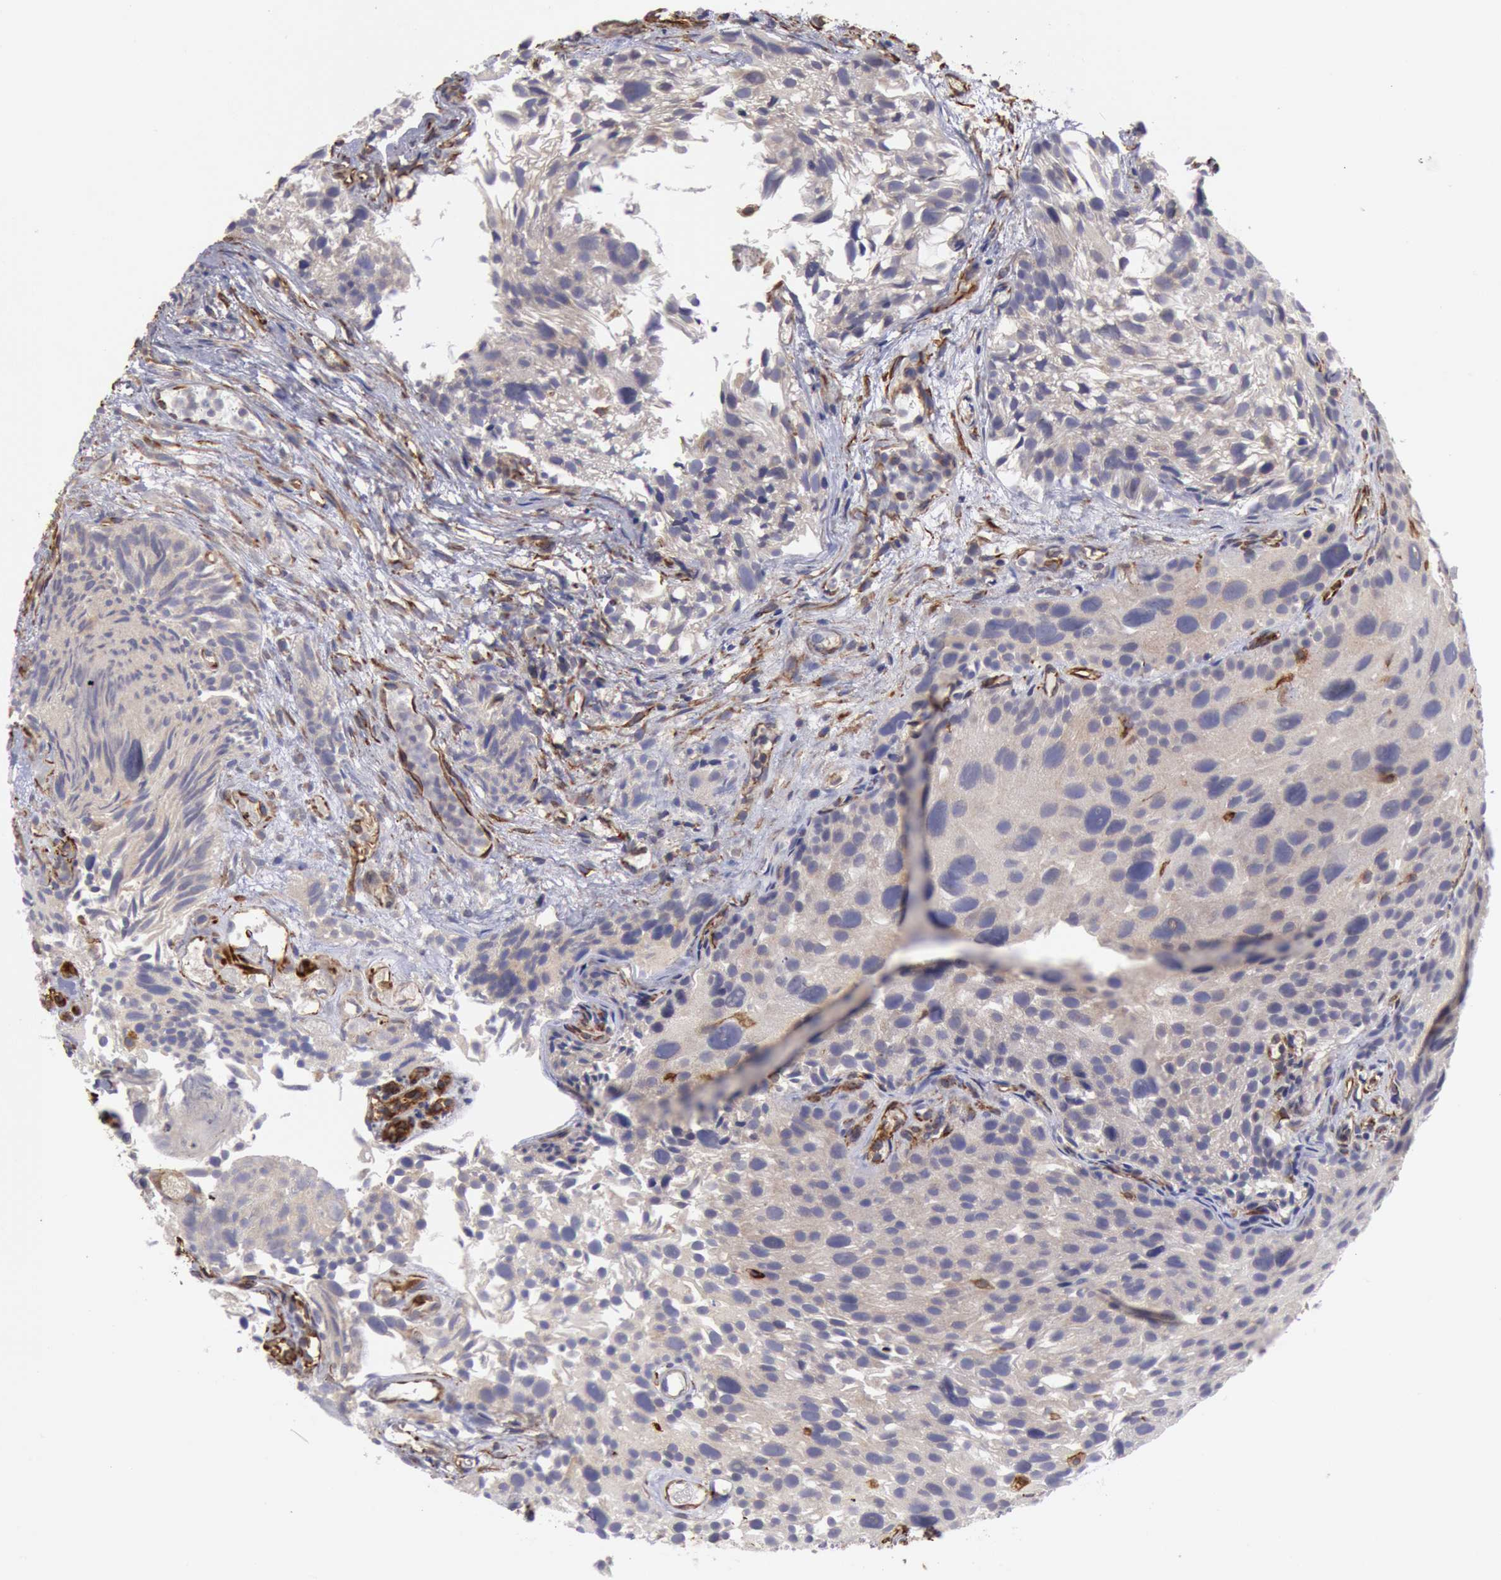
{"staining": {"intensity": "weak", "quantity": ">75%", "location": "cytoplasmic/membranous"}, "tissue": "urothelial cancer", "cell_type": "Tumor cells", "image_type": "cancer", "snomed": [{"axis": "morphology", "description": "Urothelial carcinoma, High grade"}, {"axis": "topography", "description": "Urinary bladder"}], "caption": "This is an image of immunohistochemistry staining of high-grade urothelial carcinoma, which shows weak positivity in the cytoplasmic/membranous of tumor cells.", "gene": "RNF139", "patient": {"sex": "female", "age": 78}}